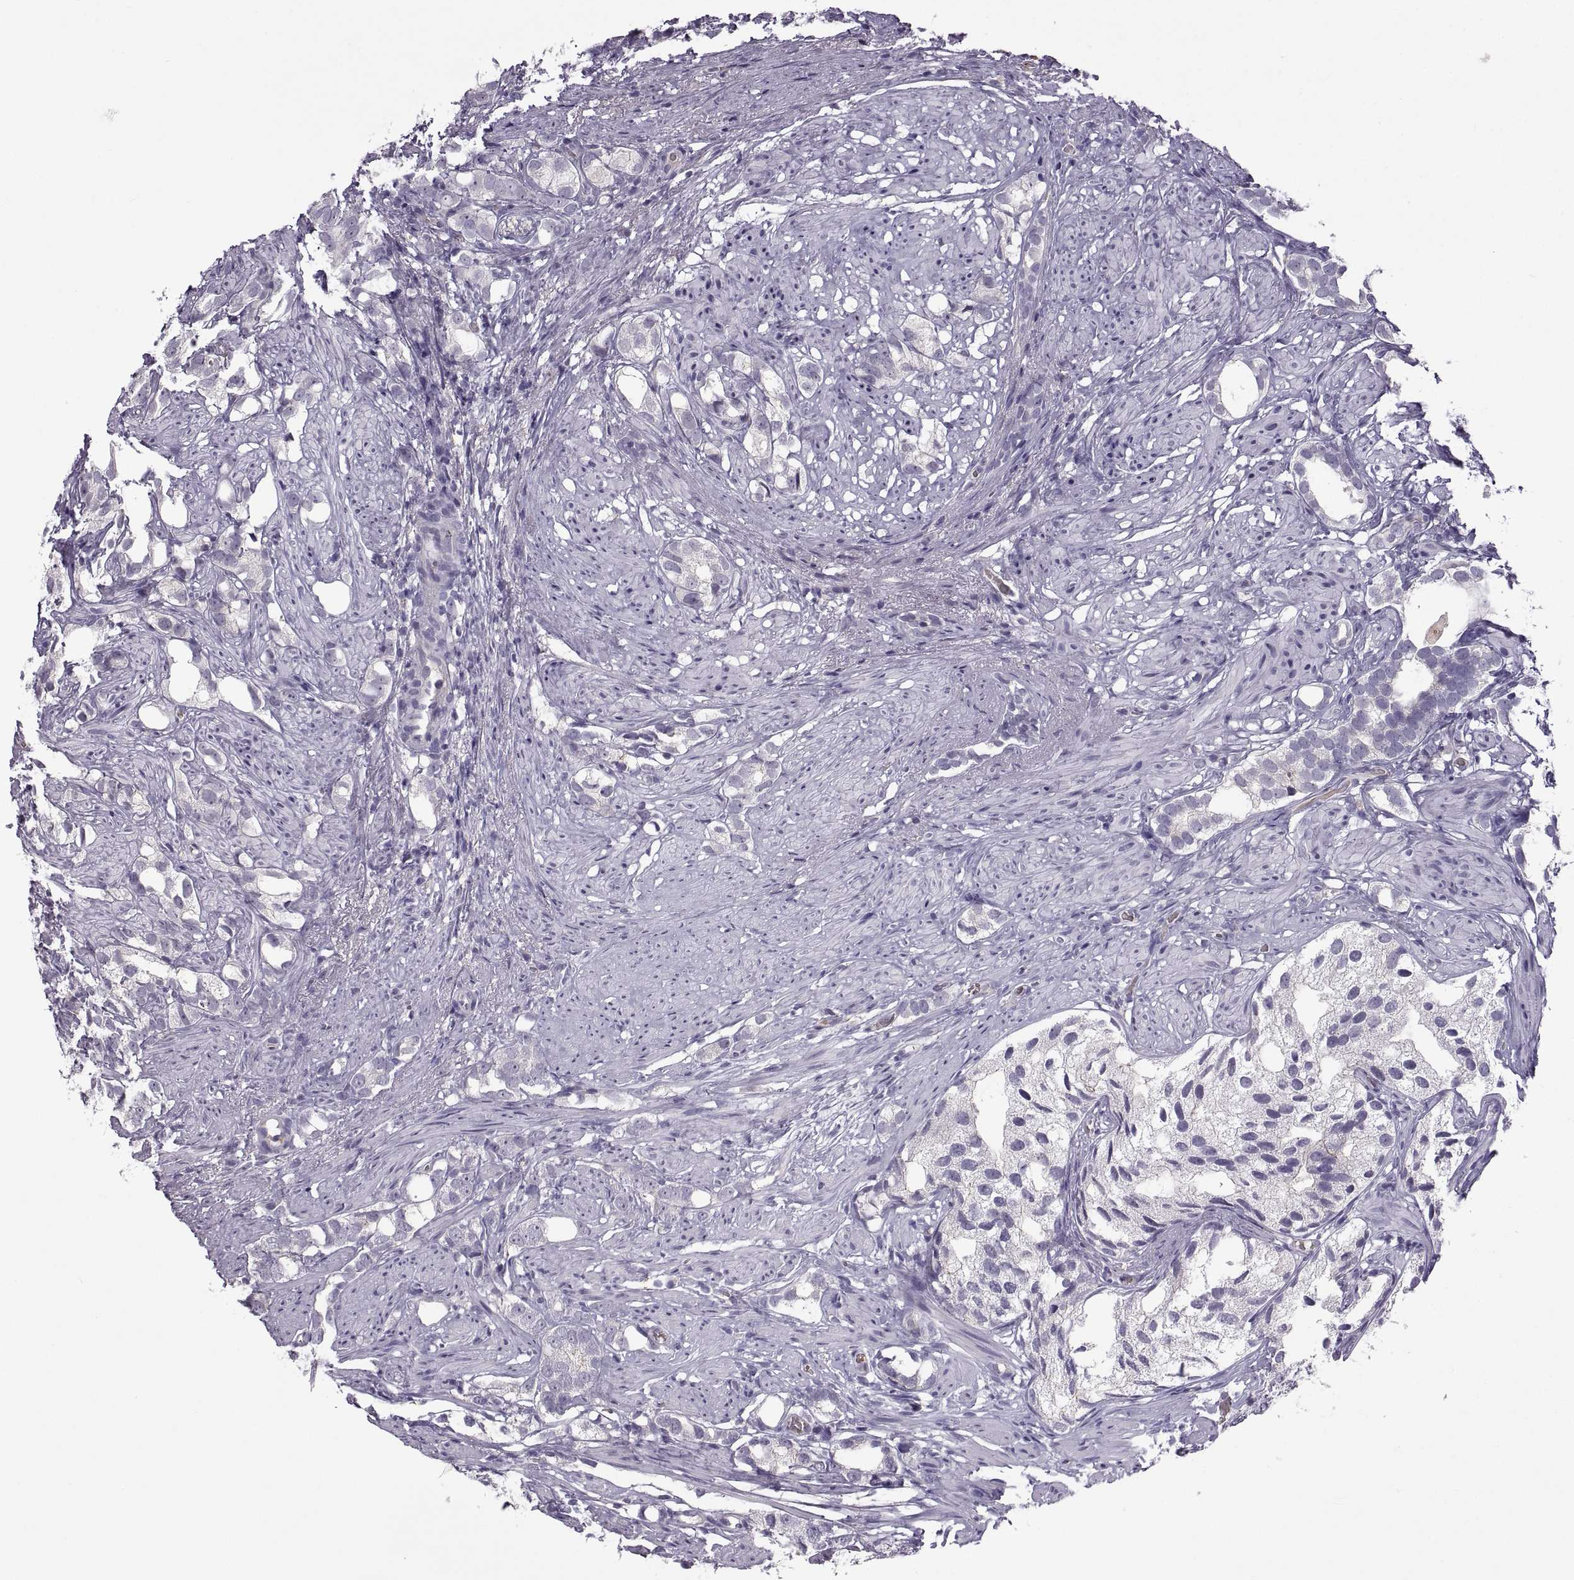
{"staining": {"intensity": "negative", "quantity": "none", "location": "none"}, "tissue": "prostate cancer", "cell_type": "Tumor cells", "image_type": "cancer", "snomed": [{"axis": "morphology", "description": "Adenocarcinoma, High grade"}, {"axis": "topography", "description": "Prostate"}], "caption": "Immunohistochemical staining of prostate cancer reveals no significant staining in tumor cells.", "gene": "MEIOC", "patient": {"sex": "male", "age": 82}}